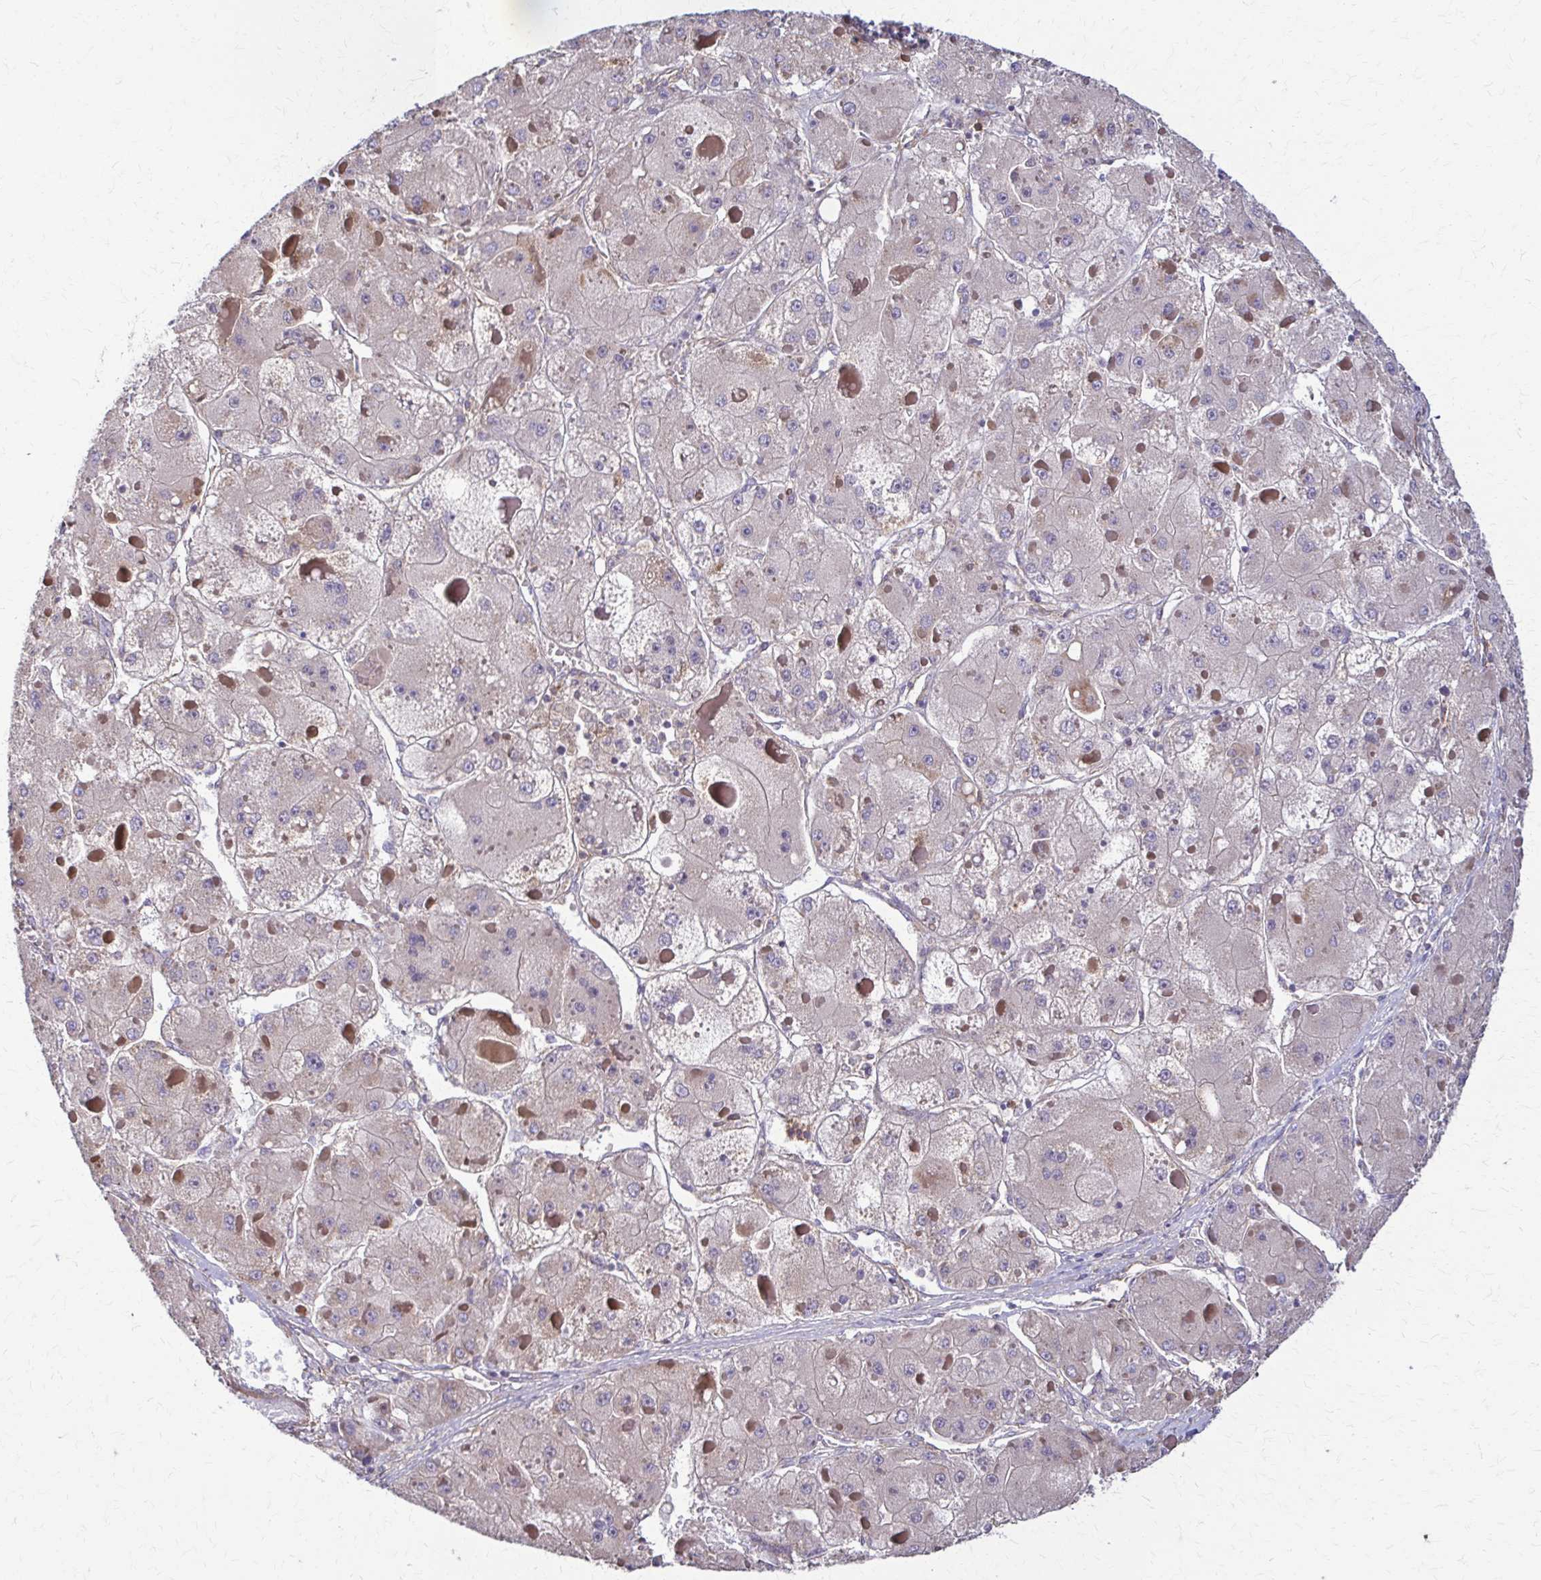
{"staining": {"intensity": "negative", "quantity": "none", "location": "none"}, "tissue": "liver cancer", "cell_type": "Tumor cells", "image_type": "cancer", "snomed": [{"axis": "morphology", "description": "Carcinoma, Hepatocellular, NOS"}, {"axis": "topography", "description": "Liver"}], "caption": "An IHC photomicrograph of liver hepatocellular carcinoma is shown. There is no staining in tumor cells of liver hepatocellular carcinoma.", "gene": "DSP", "patient": {"sex": "female", "age": 73}}